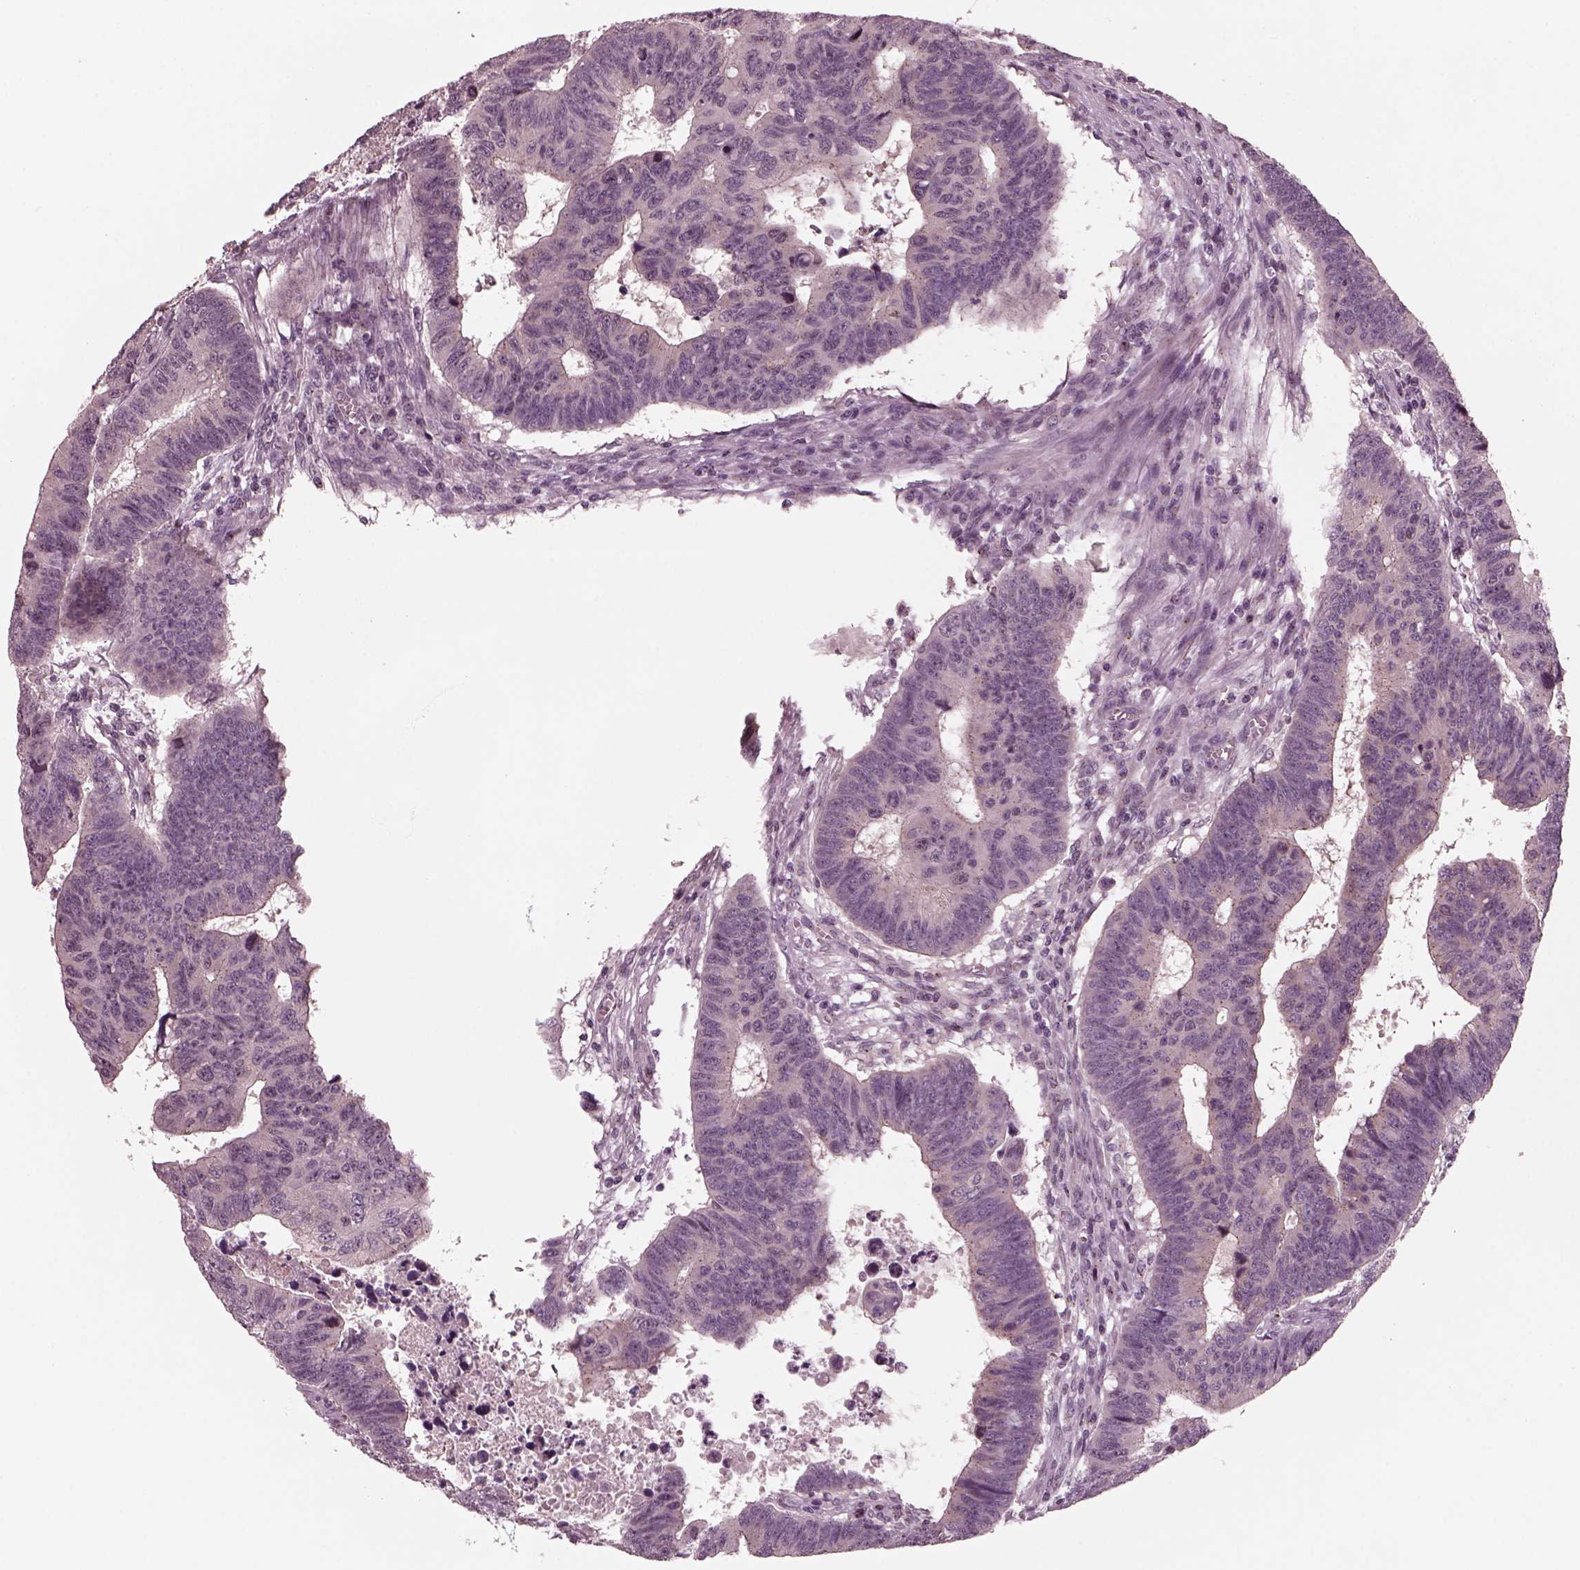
{"staining": {"intensity": "negative", "quantity": "none", "location": "none"}, "tissue": "colorectal cancer", "cell_type": "Tumor cells", "image_type": "cancer", "snomed": [{"axis": "morphology", "description": "Adenocarcinoma, NOS"}, {"axis": "topography", "description": "Rectum"}], "caption": "Immunohistochemistry (IHC) image of colorectal cancer (adenocarcinoma) stained for a protein (brown), which shows no expression in tumor cells.", "gene": "SAXO1", "patient": {"sex": "female", "age": 85}}